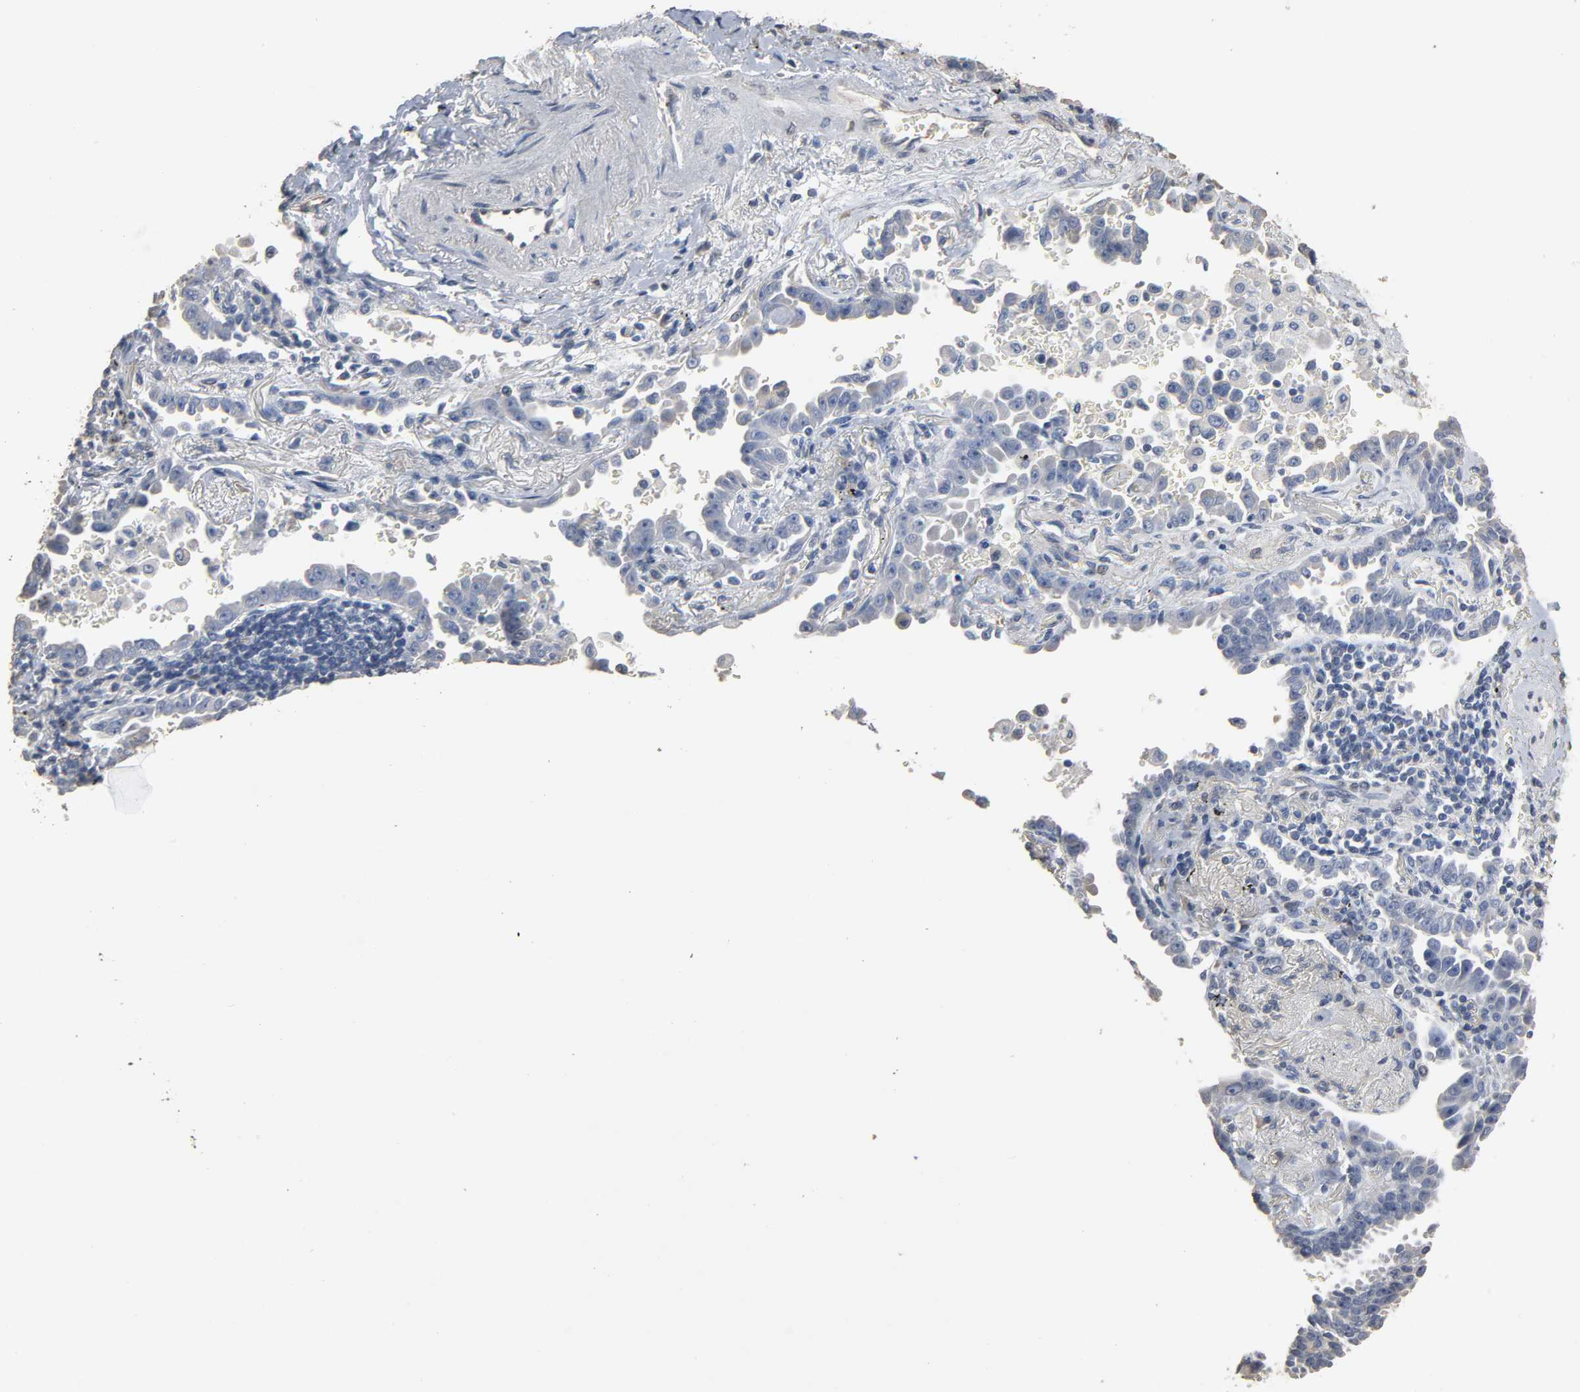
{"staining": {"intensity": "negative", "quantity": "none", "location": "none"}, "tissue": "lung cancer", "cell_type": "Tumor cells", "image_type": "cancer", "snomed": [{"axis": "morphology", "description": "Adenocarcinoma, NOS"}, {"axis": "topography", "description": "Lung"}], "caption": "Lung cancer (adenocarcinoma) stained for a protein using immunohistochemistry (IHC) displays no expression tumor cells.", "gene": "SOX6", "patient": {"sex": "female", "age": 64}}